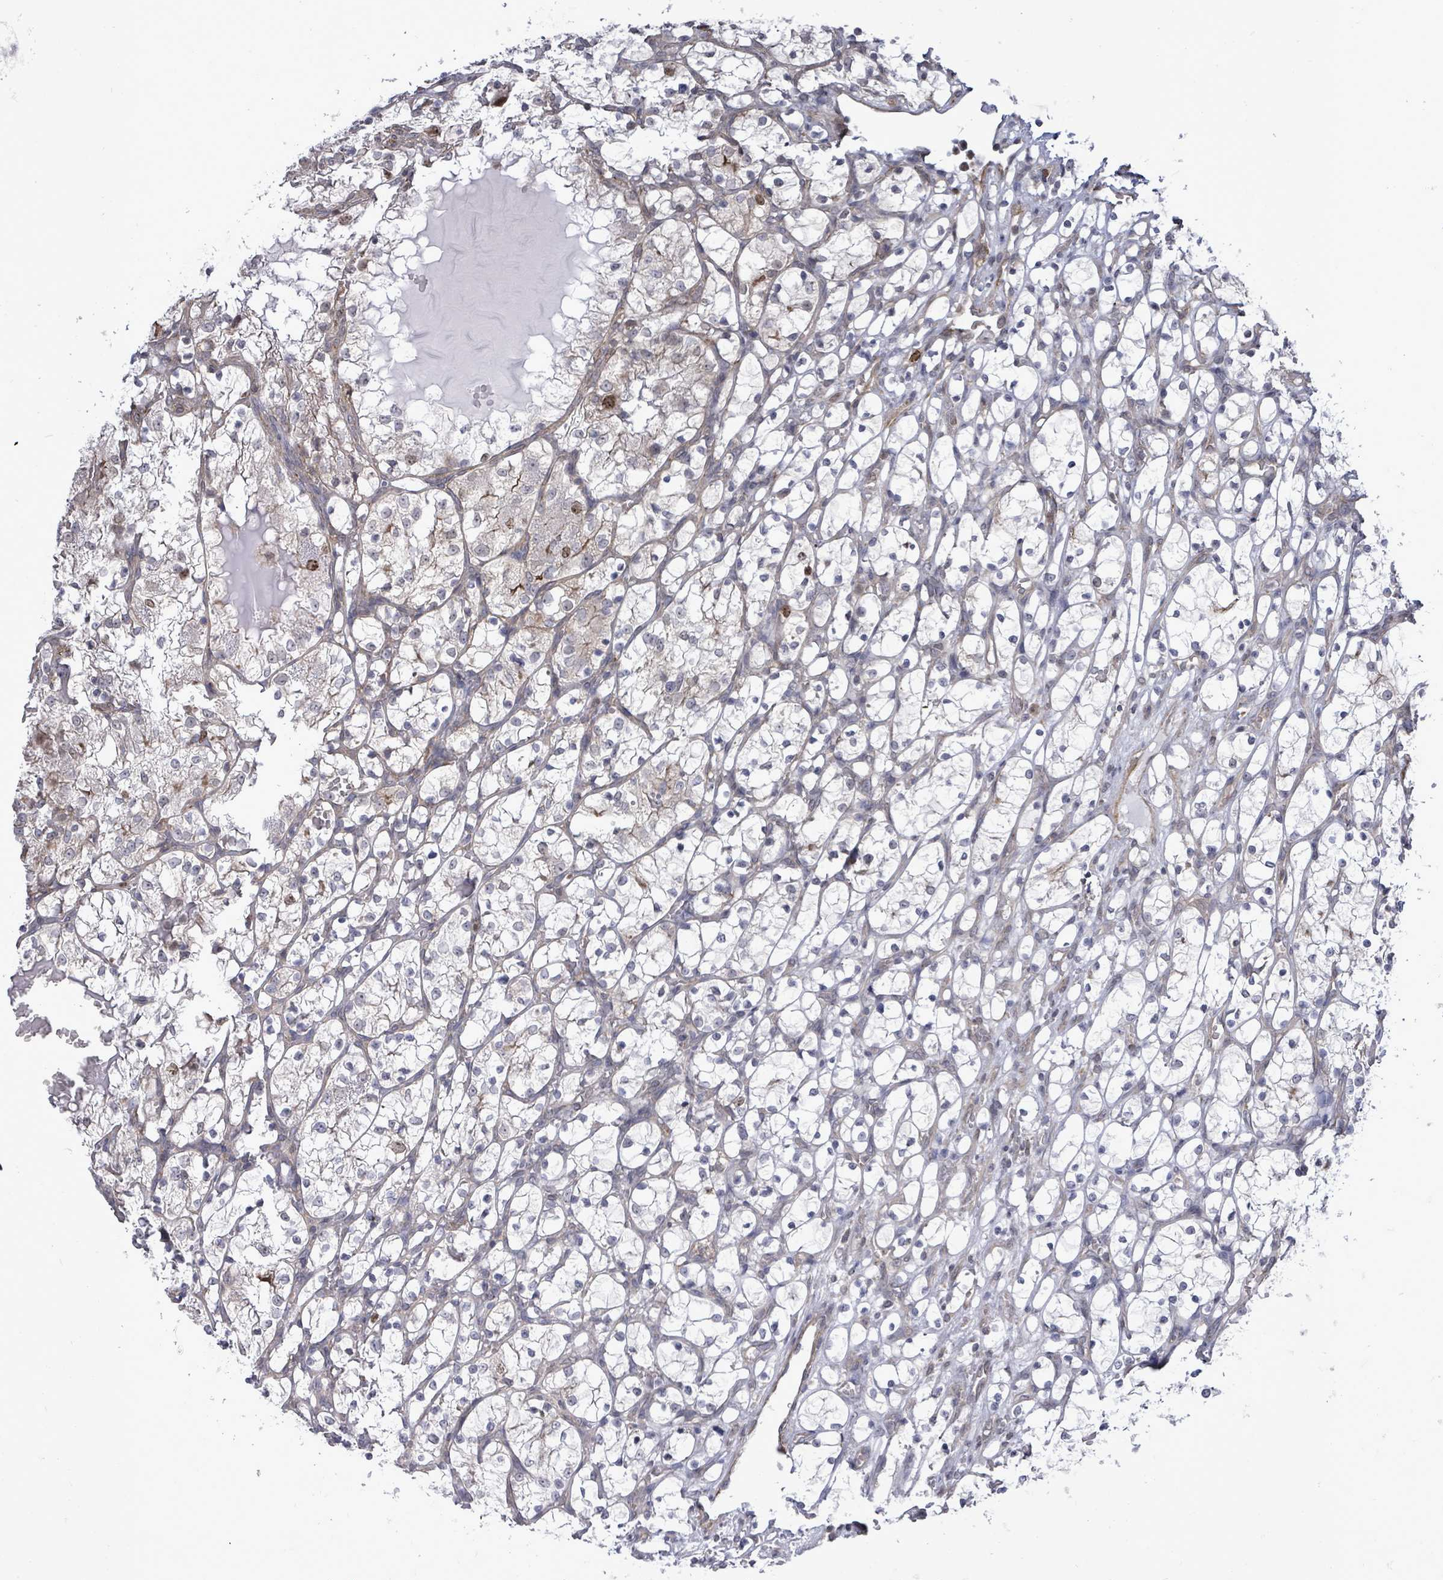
{"staining": {"intensity": "negative", "quantity": "none", "location": "none"}, "tissue": "renal cancer", "cell_type": "Tumor cells", "image_type": "cancer", "snomed": [{"axis": "morphology", "description": "Adenocarcinoma, NOS"}, {"axis": "topography", "description": "Kidney"}], "caption": "High power microscopy photomicrograph of an IHC image of renal adenocarcinoma, revealing no significant staining in tumor cells.", "gene": "PAPSS1", "patient": {"sex": "female", "age": 69}}